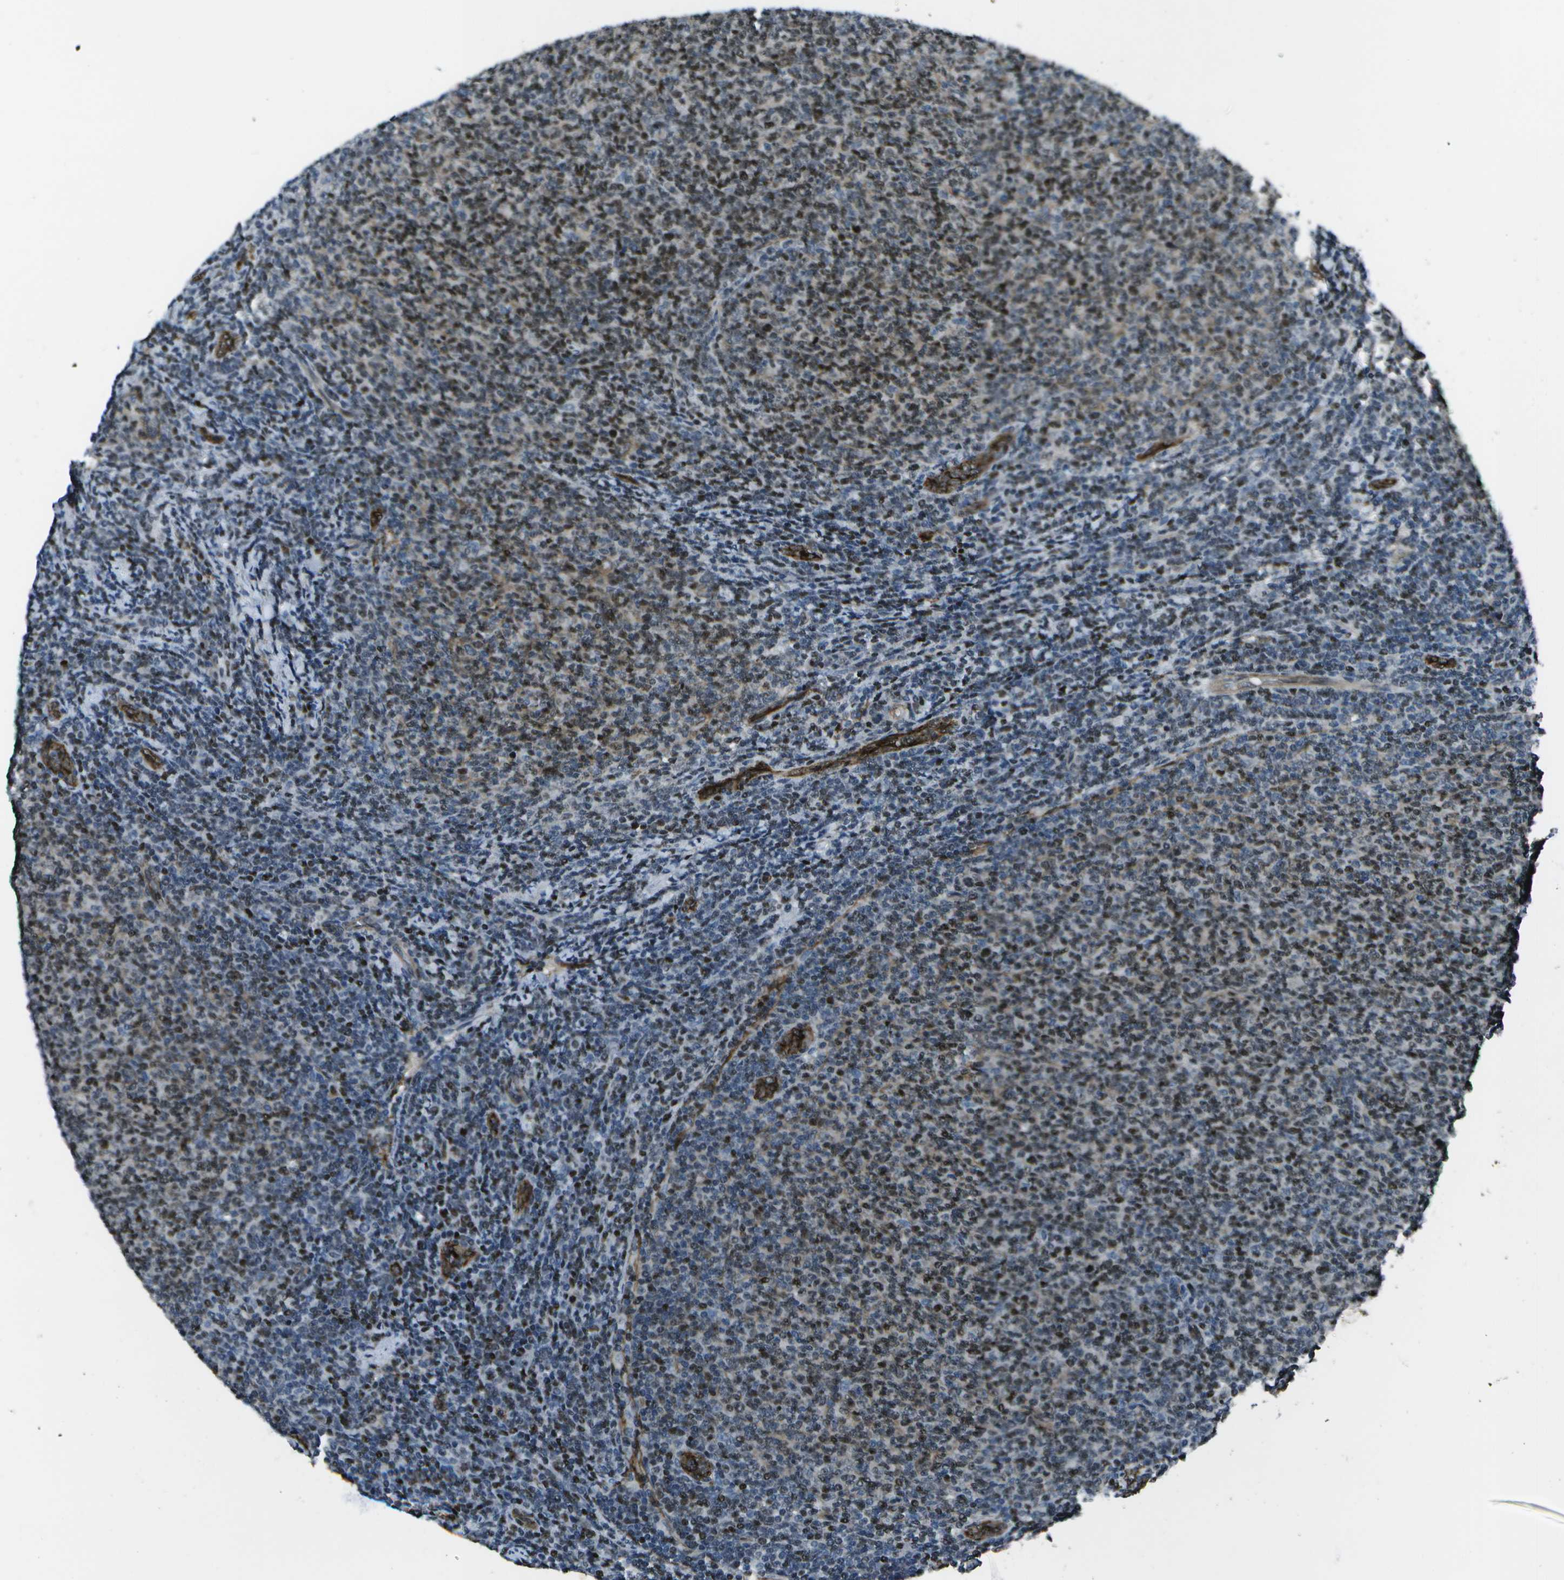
{"staining": {"intensity": "moderate", "quantity": "25%-75%", "location": "nuclear"}, "tissue": "lymphoma", "cell_type": "Tumor cells", "image_type": "cancer", "snomed": [{"axis": "morphology", "description": "Malignant lymphoma, non-Hodgkin's type, Low grade"}, {"axis": "topography", "description": "Lymph node"}], "caption": "There is medium levels of moderate nuclear positivity in tumor cells of malignant lymphoma, non-Hodgkin's type (low-grade), as demonstrated by immunohistochemical staining (brown color).", "gene": "PDLIM1", "patient": {"sex": "male", "age": 66}}